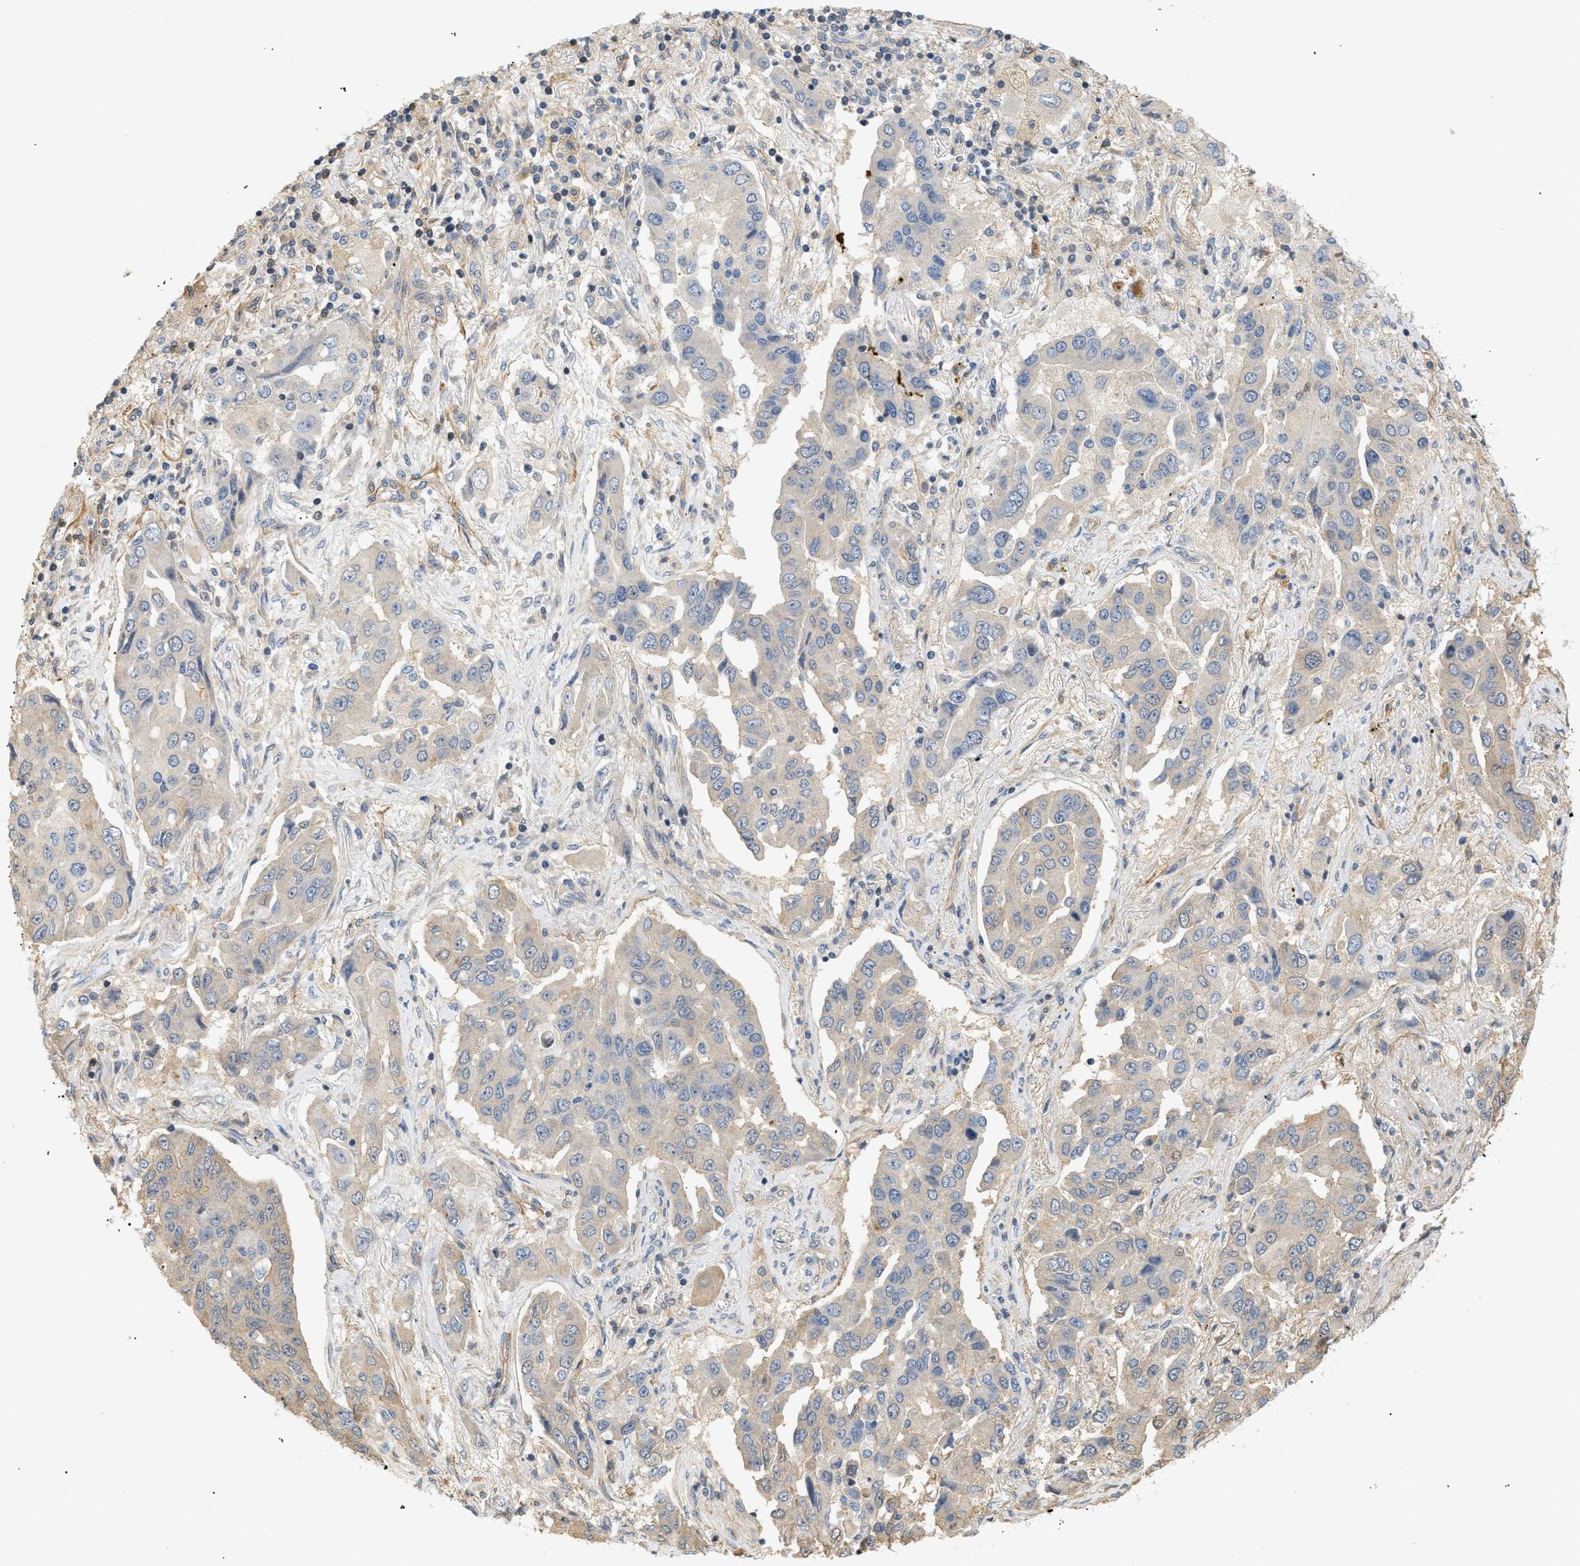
{"staining": {"intensity": "weak", "quantity": ">75%", "location": "cytoplasmic/membranous"}, "tissue": "lung cancer", "cell_type": "Tumor cells", "image_type": "cancer", "snomed": [{"axis": "morphology", "description": "Adenocarcinoma, NOS"}, {"axis": "topography", "description": "Lung"}], "caption": "Lung cancer stained with immunohistochemistry demonstrates weak cytoplasmic/membranous positivity in approximately >75% of tumor cells.", "gene": "FARS2", "patient": {"sex": "female", "age": 65}}